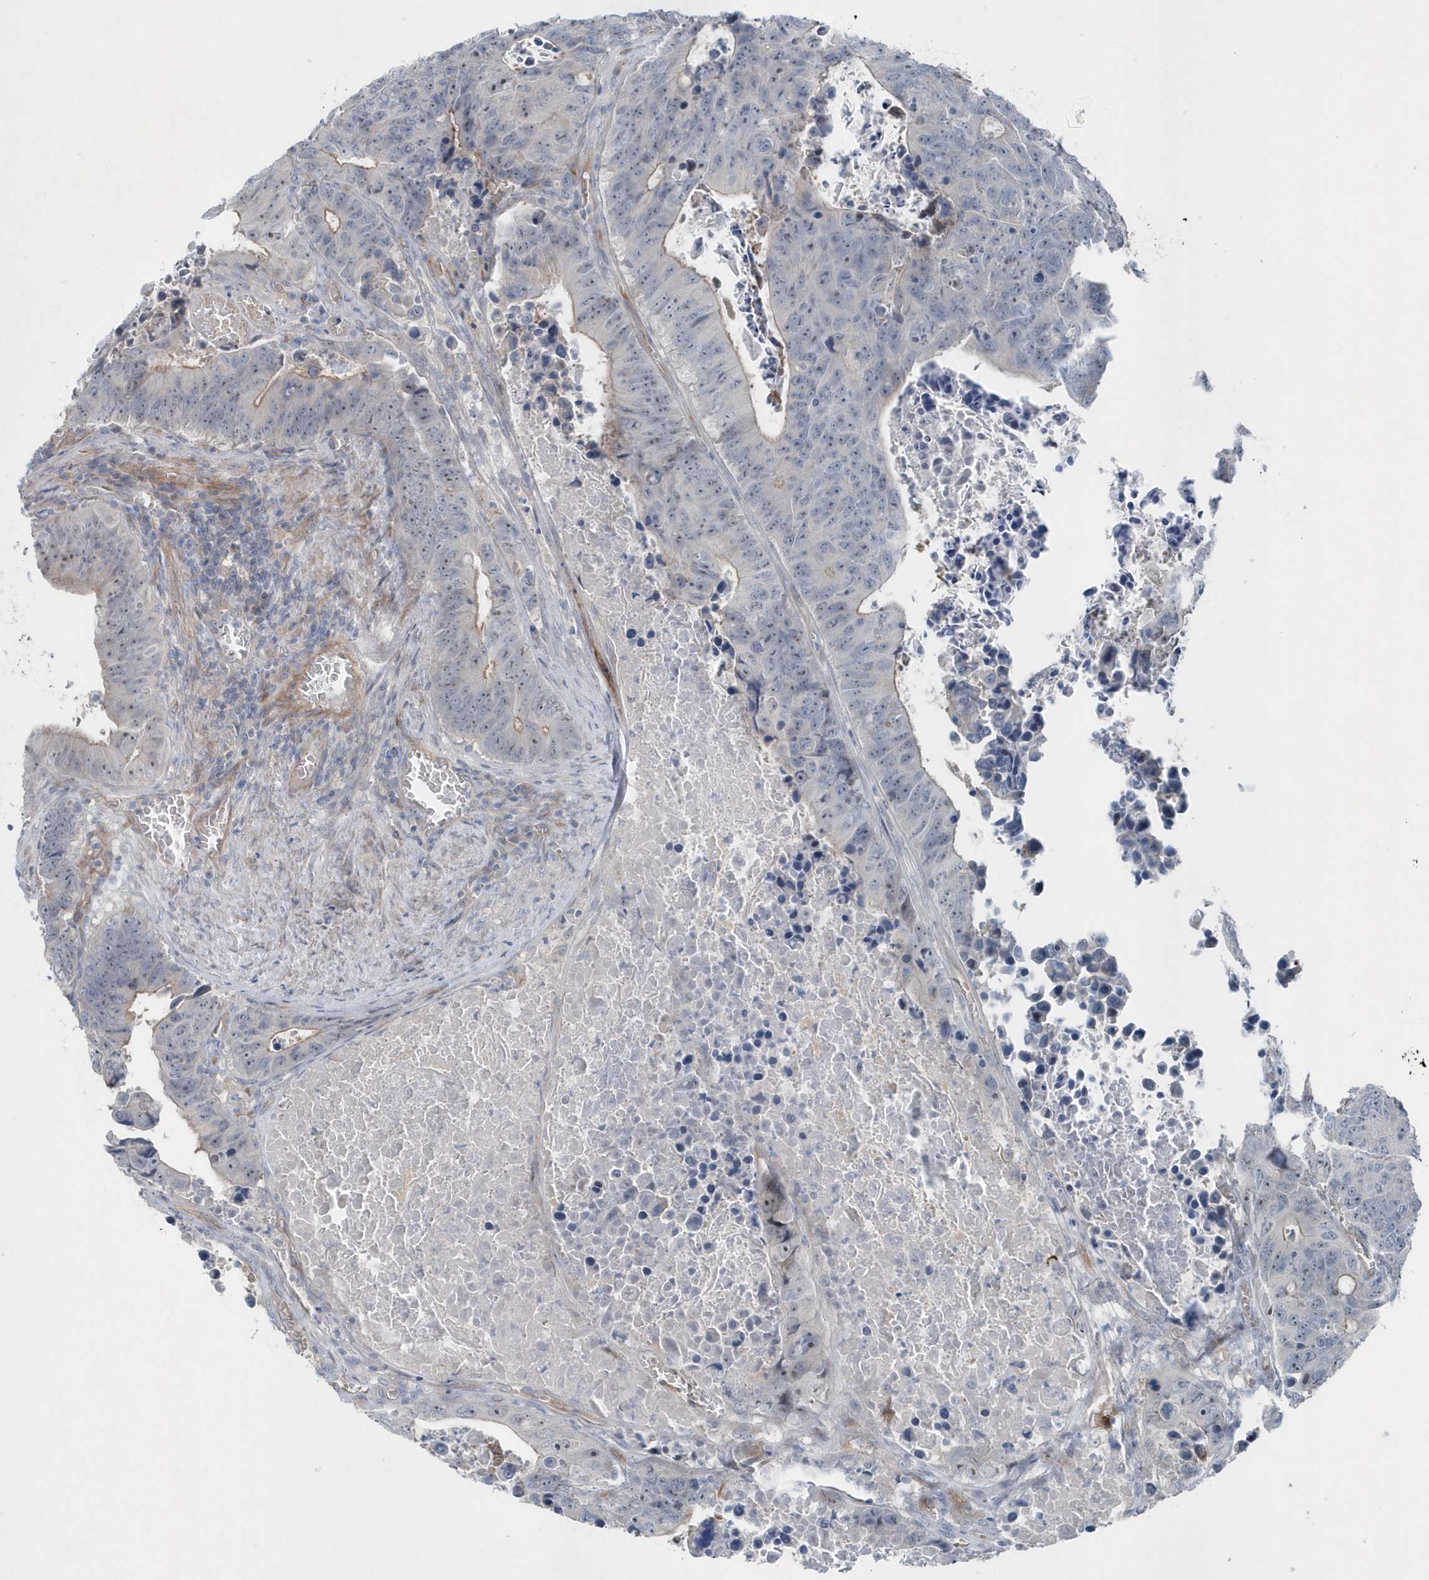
{"staining": {"intensity": "weak", "quantity": "<25%", "location": "cytoplasmic/membranous"}, "tissue": "colorectal cancer", "cell_type": "Tumor cells", "image_type": "cancer", "snomed": [{"axis": "morphology", "description": "Adenocarcinoma, NOS"}, {"axis": "topography", "description": "Colon"}], "caption": "The image demonstrates no staining of tumor cells in colorectal cancer (adenocarcinoma). Brightfield microscopy of IHC stained with DAB (3,3'-diaminobenzidine) (brown) and hematoxylin (blue), captured at high magnification.", "gene": "MCC", "patient": {"sex": "male", "age": 87}}